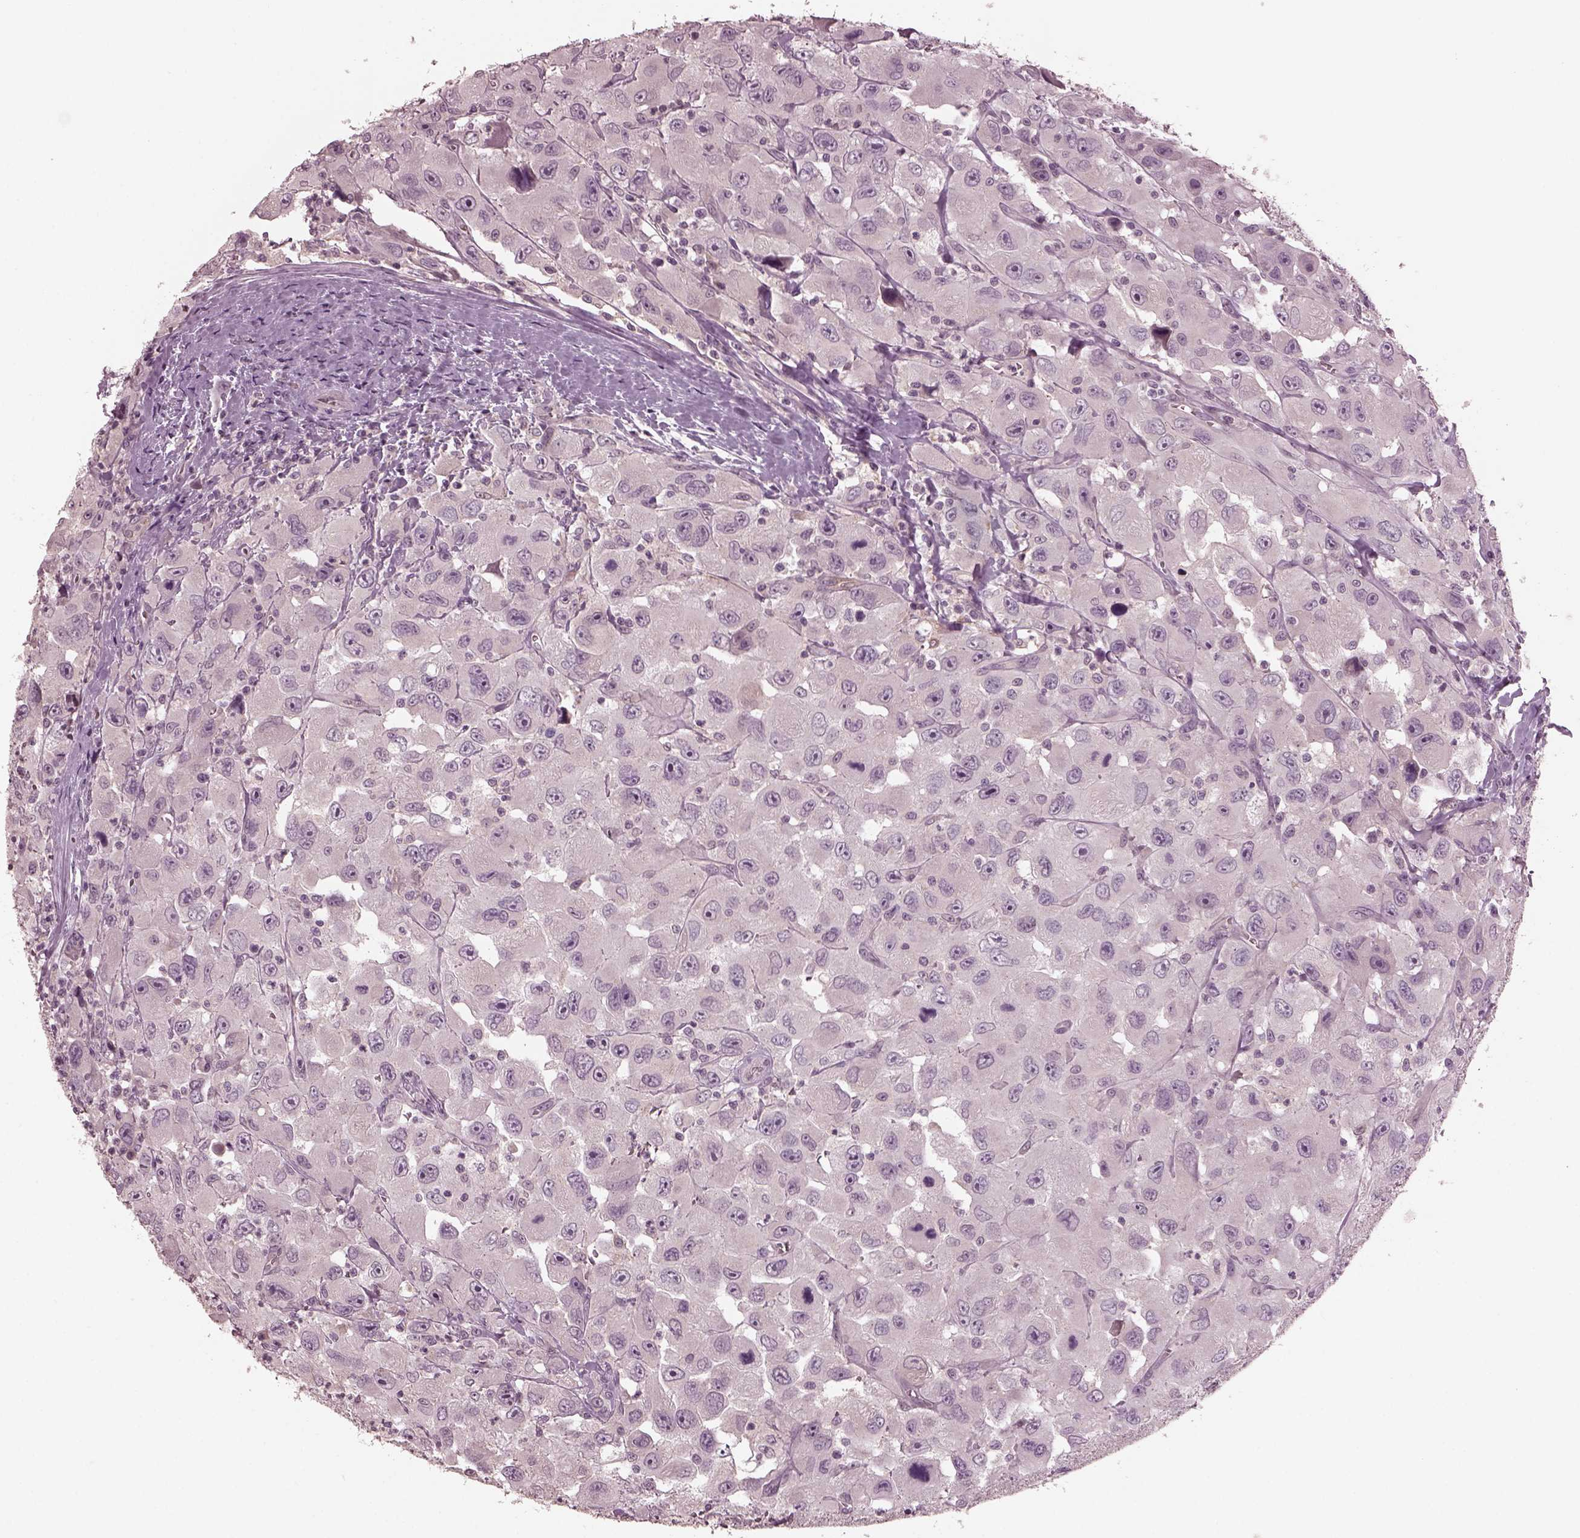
{"staining": {"intensity": "negative", "quantity": "none", "location": "none"}, "tissue": "head and neck cancer", "cell_type": "Tumor cells", "image_type": "cancer", "snomed": [{"axis": "morphology", "description": "Squamous cell carcinoma, NOS"}, {"axis": "morphology", "description": "Squamous cell carcinoma, metastatic, NOS"}, {"axis": "topography", "description": "Oral tissue"}, {"axis": "topography", "description": "Head-Neck"}], "caption": "High magnification brightfield microscopy of head and neck cancer (metastatic squamous cell carcinoma) stained with DAB (3,3'-diaminobenzidine) (brown) and counterstained with hematoxylin (blue): tumor cells show no significant staining.", "gene": "PORCN", "patient": {"sex": "female", "age": 85}}